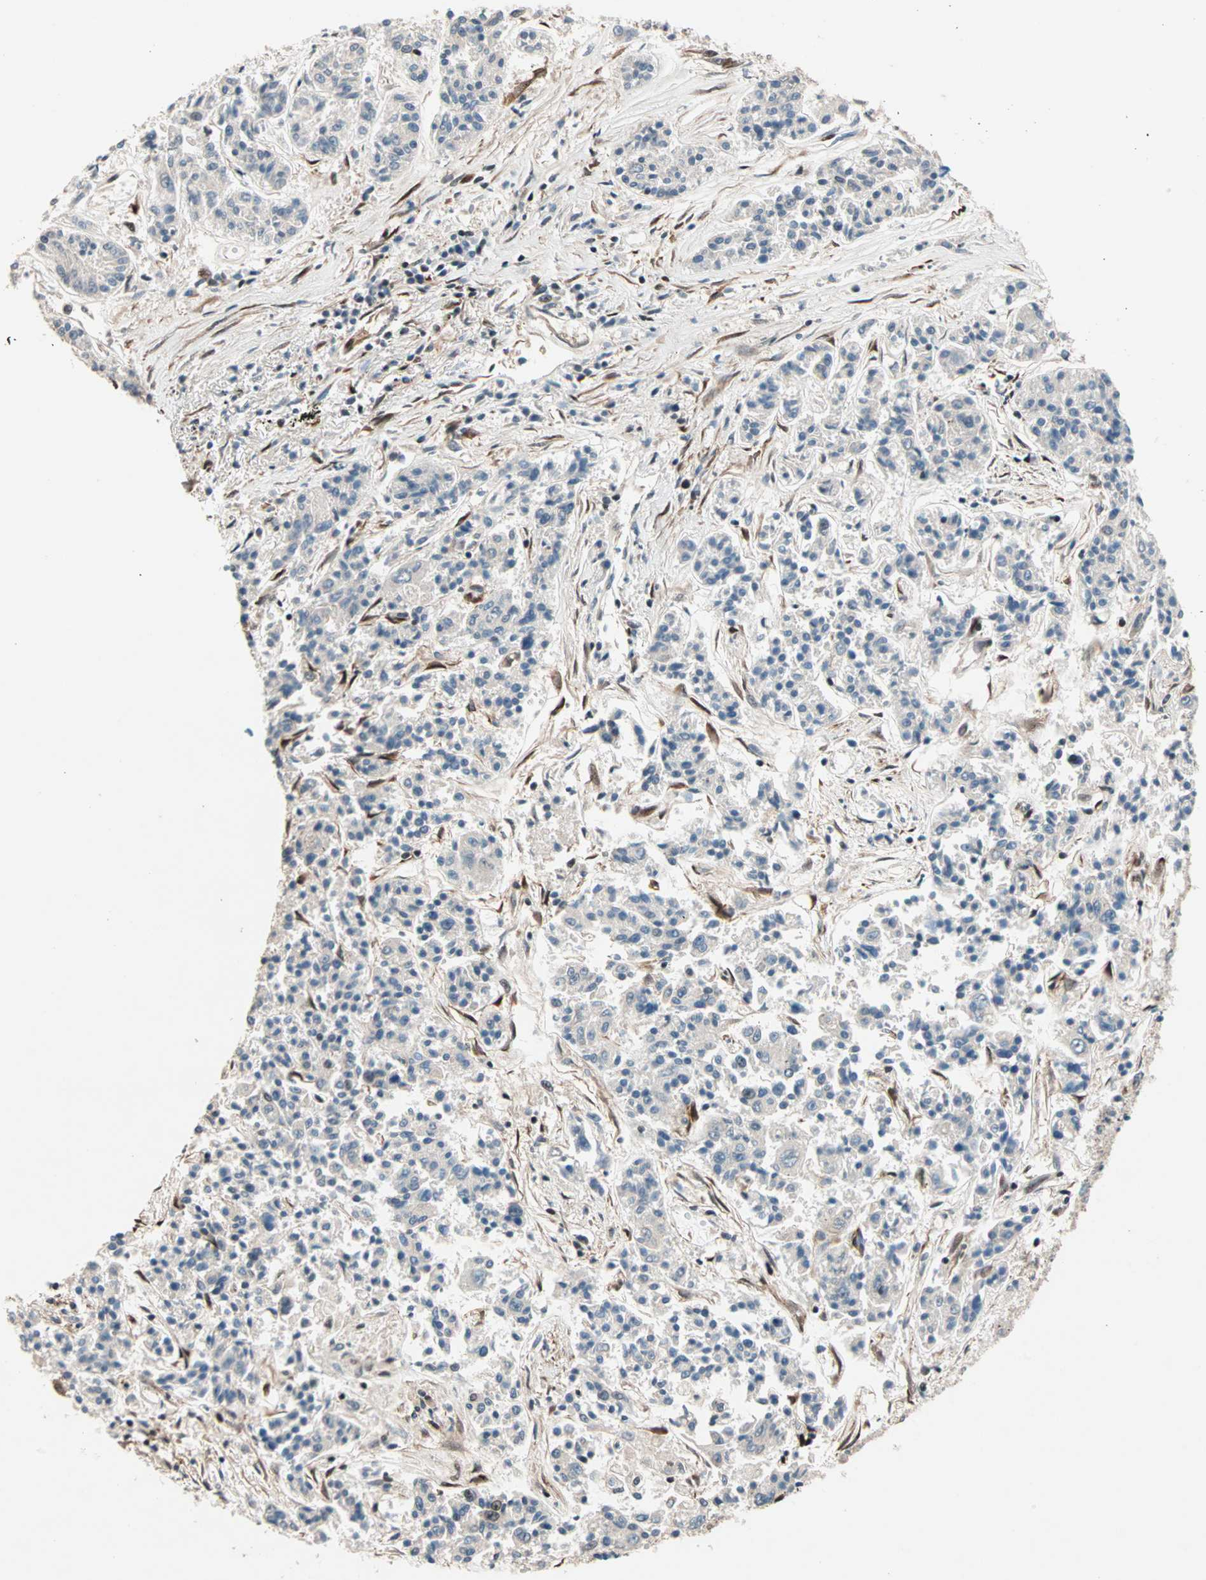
{"staining": {"intensity": "negative", "quantity": "none", "location": "none"}, "tissue": "lung cancer", "cell_type": "Tumor cells", "image_type": "cancer", "snomed": [{"axis": "morphology", "description": "Adenocarcinoma, NOS"}, {"axis": "topography", "description": "Lung"}], "caption": "DAB immunohistochemical staining of human adenocarcinoma (lung) reveals no significant positivity in tumor cells.", "gene": "HECW1", "patient": {"sex": "male", "age": 84}}